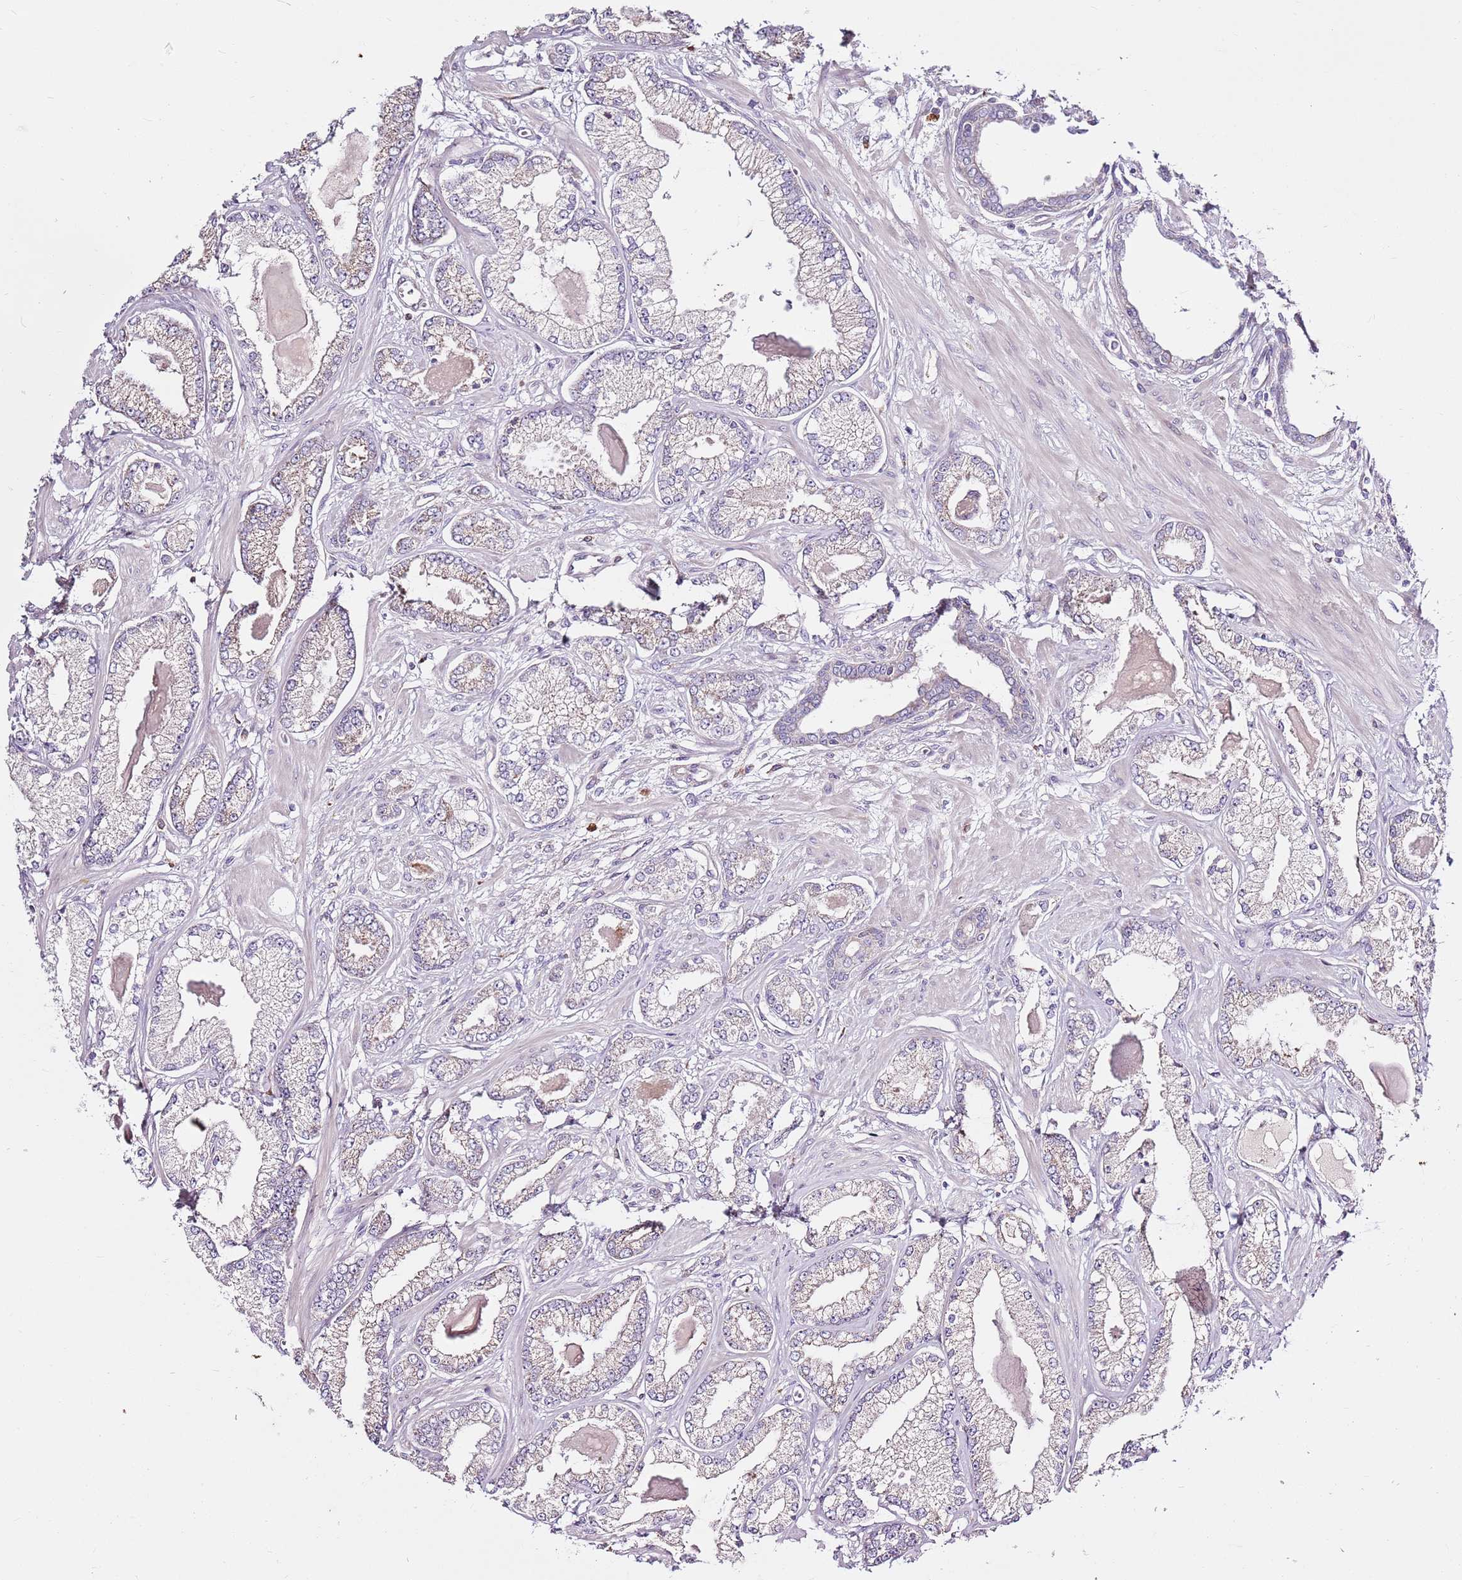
{"staining": {"intensity": "negative", "quantity": "none", "location": "none"}, "tissue": "prostate cancer", "cell_type": "Tumor cells", "image_type": "cancer", "snomed": [{"axis": "morphology", "description": "Adenocarcinoma, Low grade"}, {"axis": "topography", "description": "Prostate"}], "caption": "IHC of human prostate low-grade adenocarcinoma demonstrates no expression in tumor cells.", "gene": "SMG1", "patient": {"sex": "male", "age": 64}}